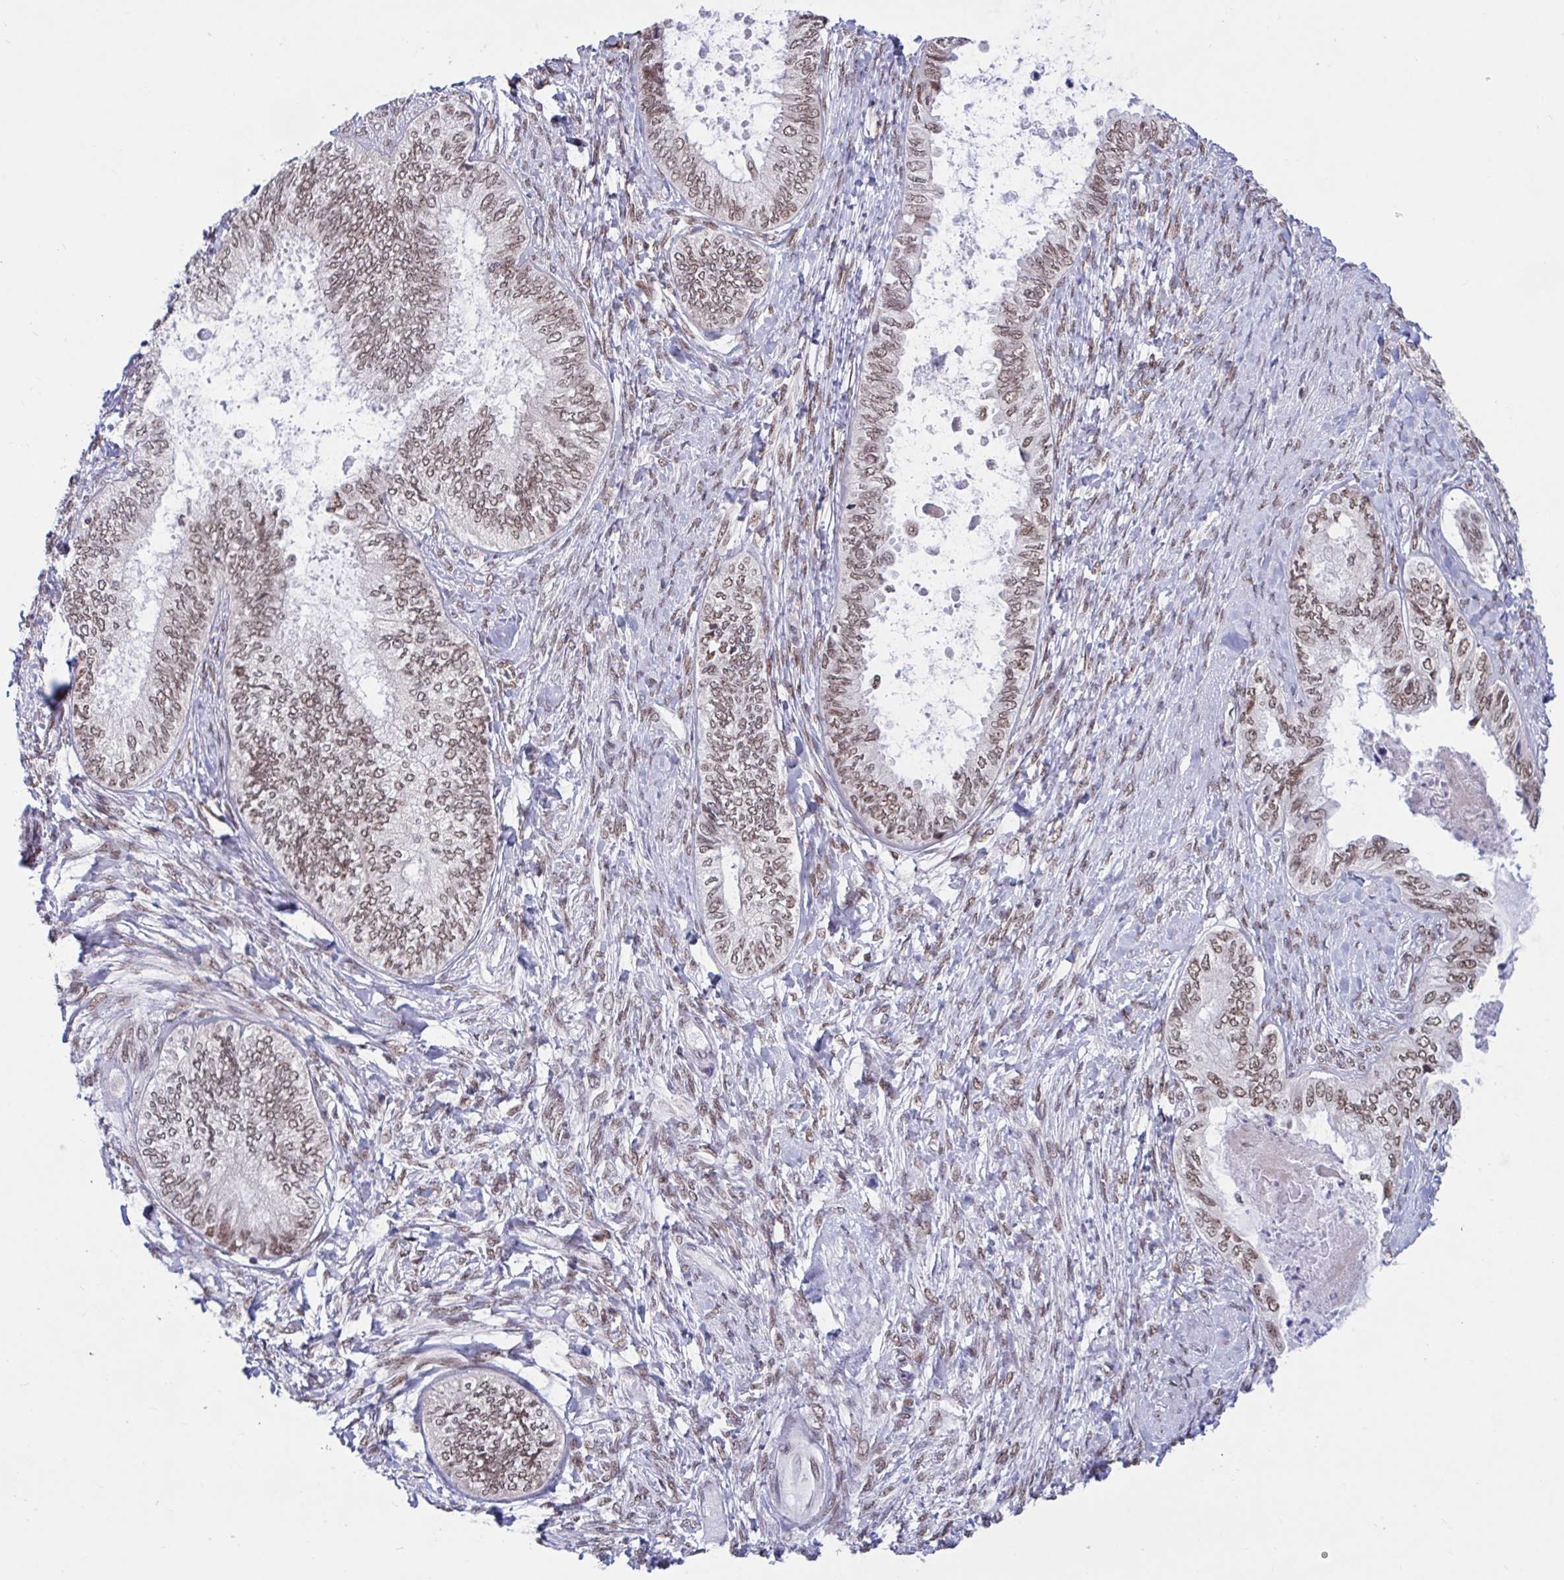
{"staining": {"intensity": "weak", "quantity": ">75%", "location": "nuclear"}, "tissue": "ovarian cancer", "cell_type": "Tumor cells", "image_type": "cancer", "snomed": [{"axis": "morphology", "description": "Carcinoma, endometroid"}, {"axis": "topography", "description": "Ovary"}], "caption": "Immunohistochemistry (IHC) image of neoplastic tissue: ovarian cancer stained using immunohistochemistry (IHC) shows low levels of weak protein expression localized specifically in the nuclear of tumor cells, appearing as a nuclear brown color.", "gene": "PHF10", "patient": {"sex": "female", "age": 70}}